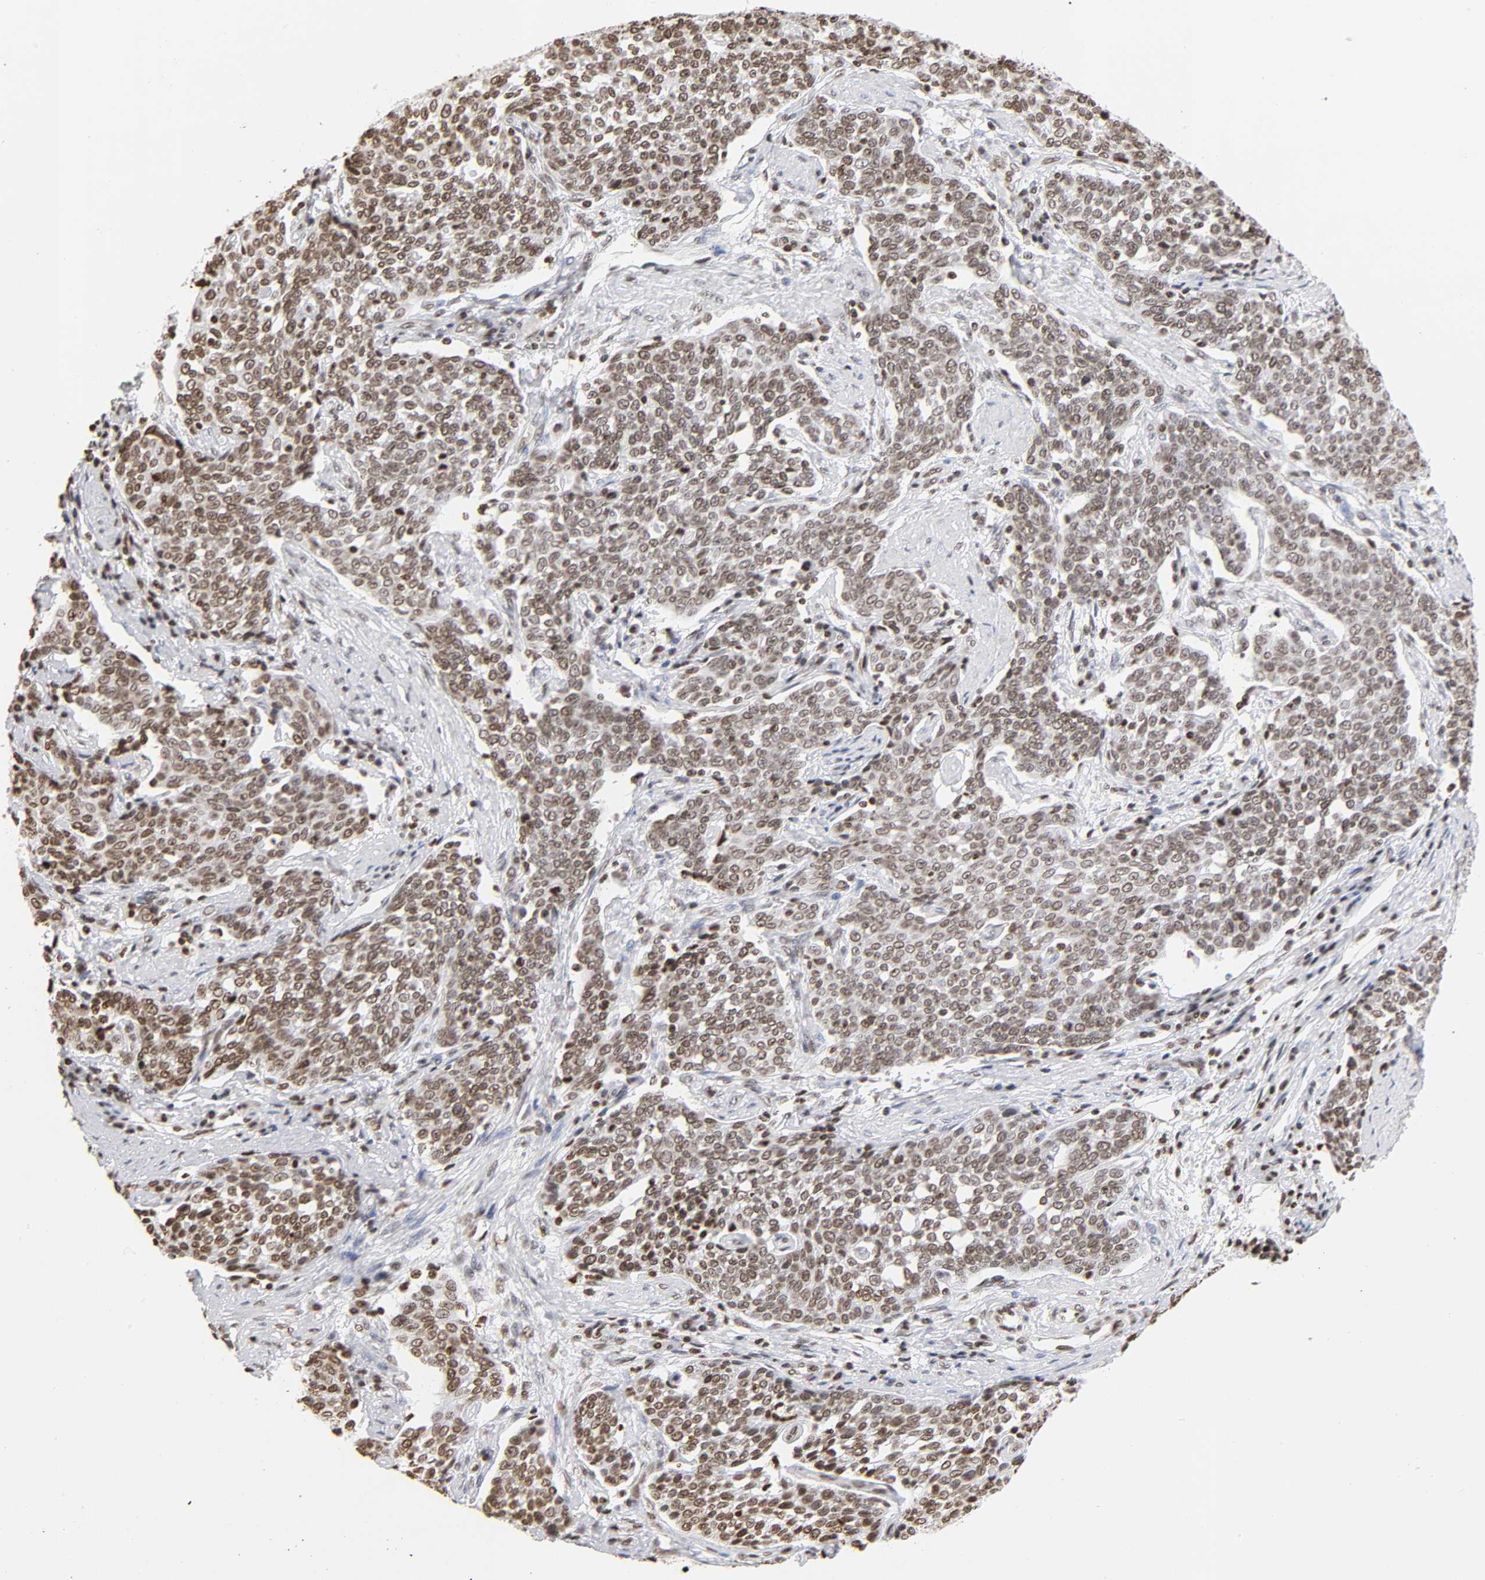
{"staining": {"intensity": "weak", "quantity": ">75%", "location": "nuclear"}, "tissue": "cervical cancer", "cell_type": "Tumor cells", "image_type": "cancer", "snomed": [{"axis": "morphology", "description": "Squamous cell carcinoma, NOS"}, {"axis": "topography", "description": "Cervix"}], "caption": "This image exhibits cervical cancer stained with immunohistochemistry (IHC) to label a protein in brown. The nuclear of tumor cells show weak positivity for the protein. Nuclei are counter-stained blue.", "gene": "H2AC12", "patient": {"sex": "female", "age": 34}}